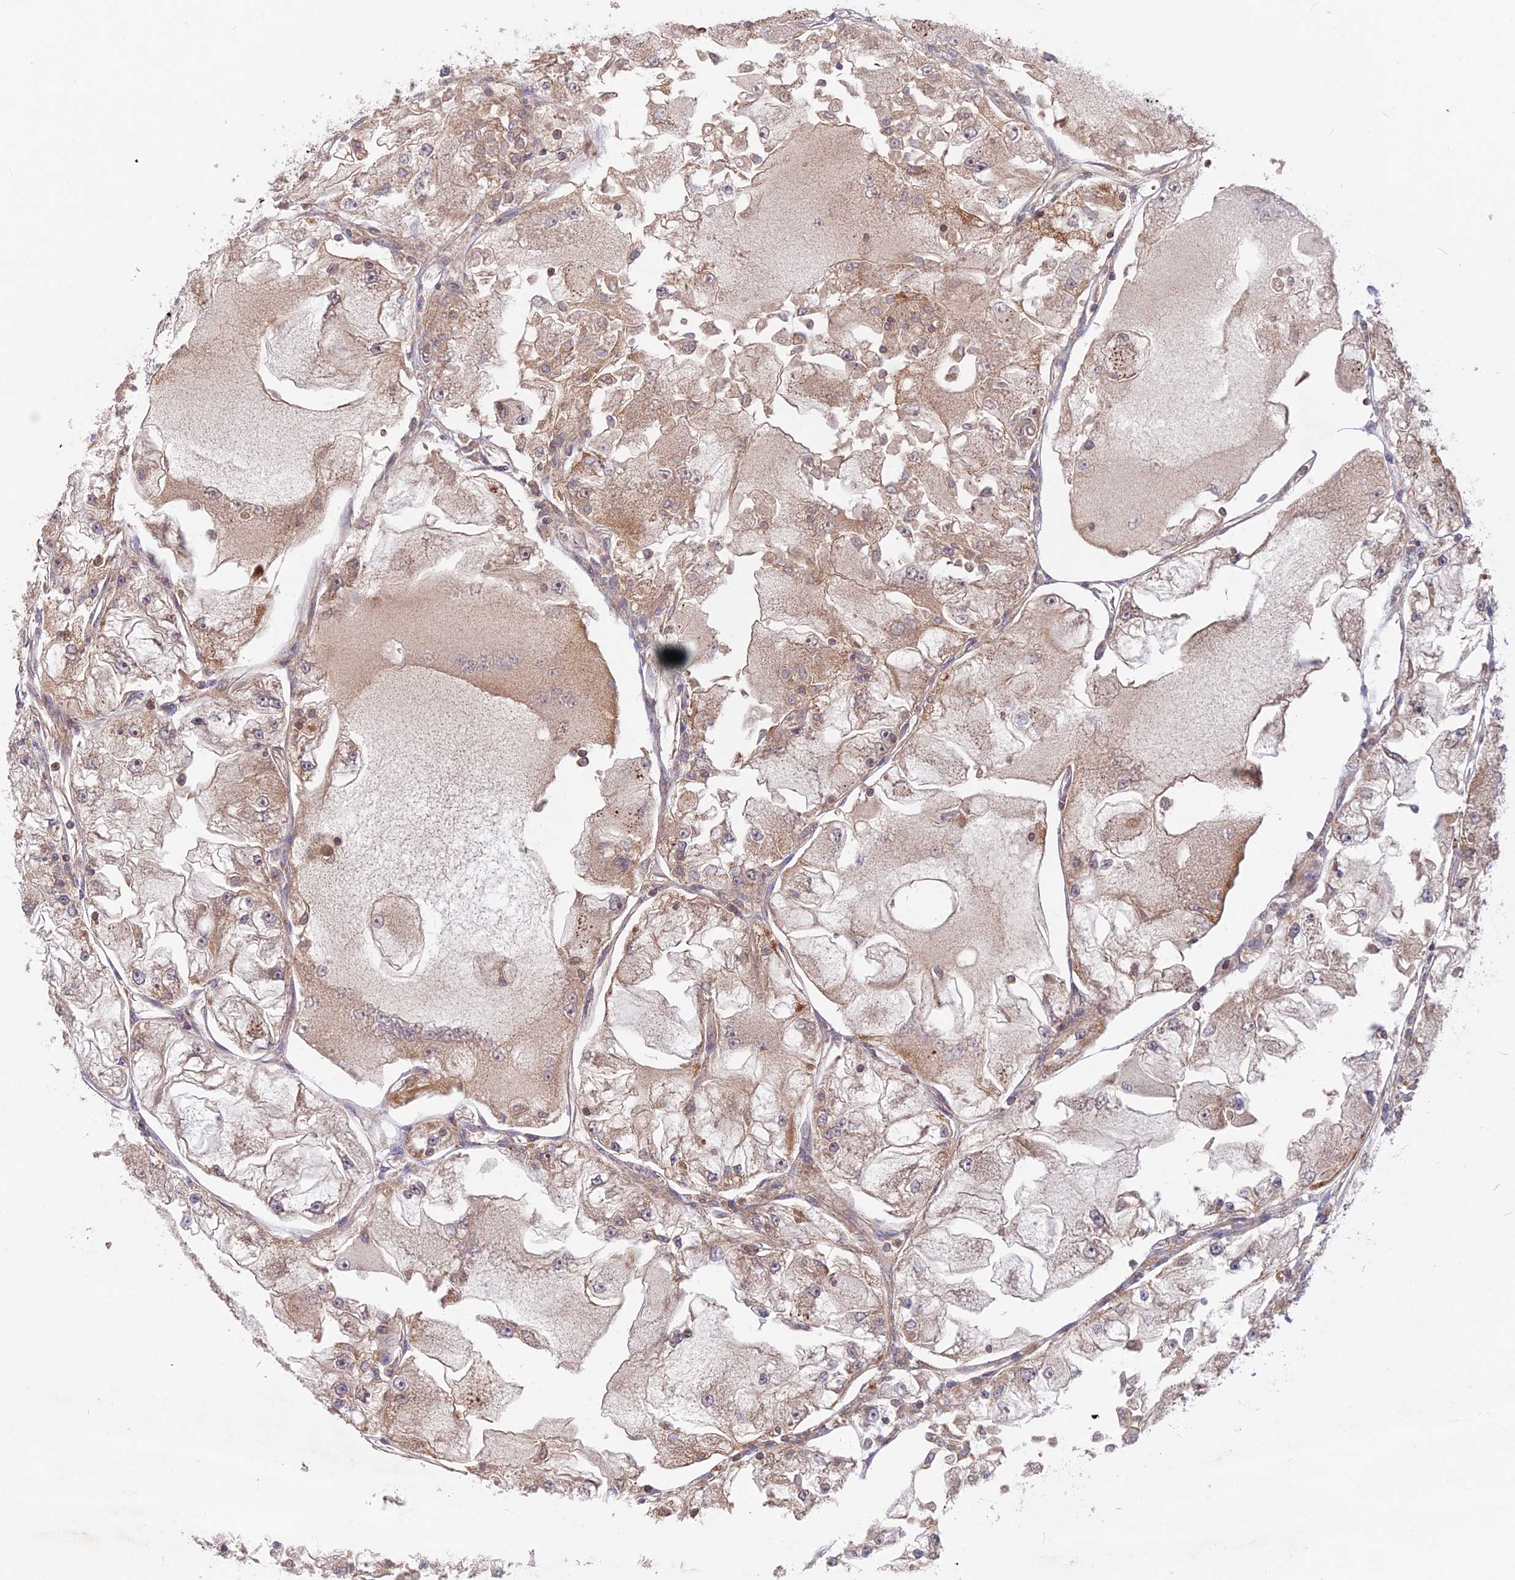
{"staining": {"intensity": "weak", "quantity": "<25%", "location": "cytoplasmic/membranous"}, "tissue": "renal cancer", "cell_type": "Tumor cells", "image_type": "cancer", "snomed": [{"axis": "morphology", "description": "Adenocarcinoma, NOS"}, {"axis": "topography", "description": "Kidney"}], "caption": "DAB (3,3'-diaminobenzidine) immunohistochemical staining of renal cancer (adenocarcinoma) demonstrates no significant expression in tumor cells.", "gene": "CPNE7", "patient": {"sex": "female", "age": 72}}